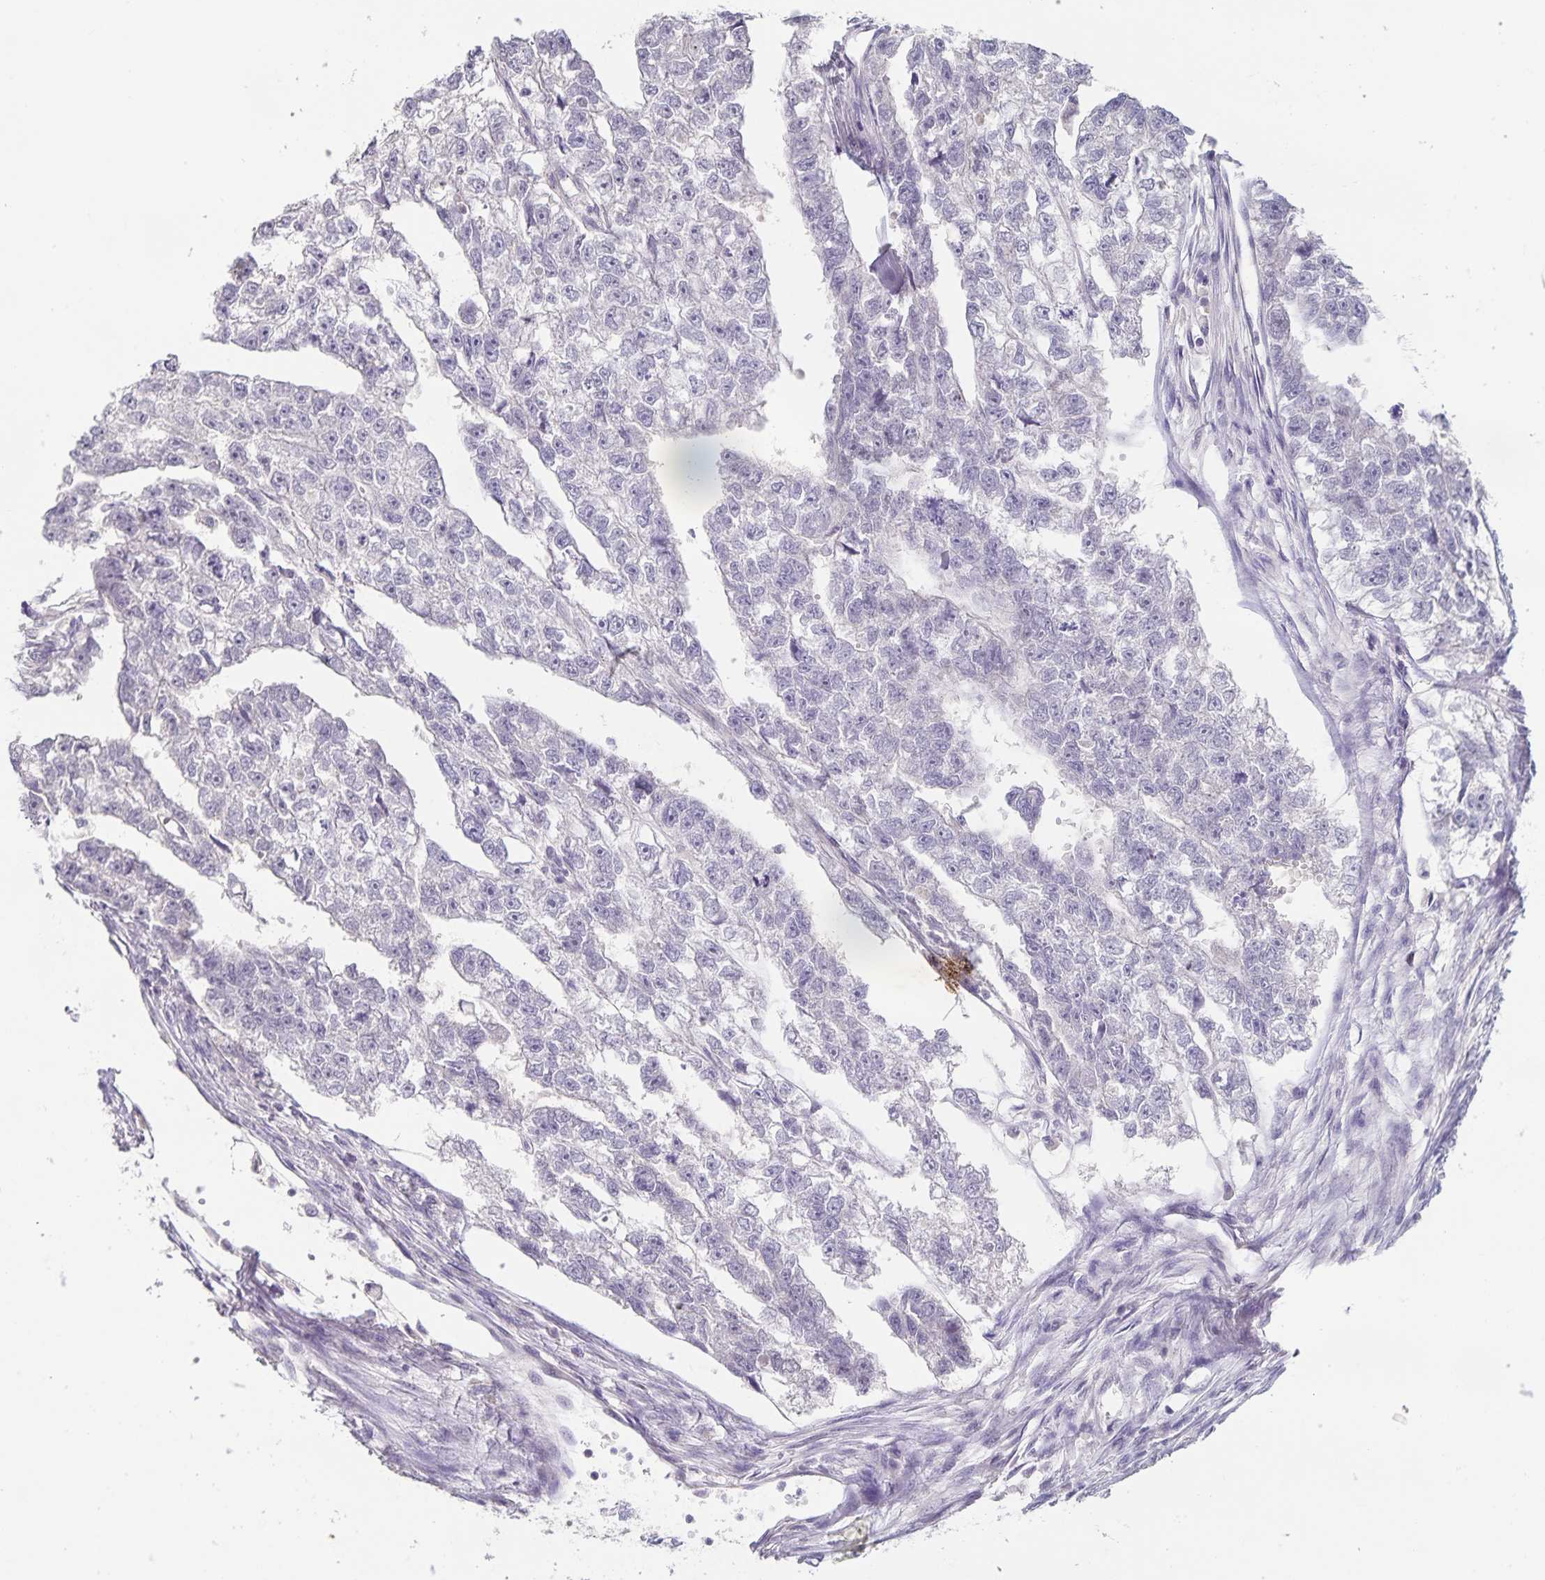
{"staining": {"intensity": "negative", "quantity": "none", "location": "none"}, "tissue": "testis cancer", "cell_type": "Tumor cells", "image_type": "cancer", "snomed": [{"axis": "morphology", "description": "Carcinoma, Embryonal, NOS"}, {"axis": "morphology", "description": "Teratoma, malignant, NOS"}, {"axis": "topography", "description": "Testis"}], "caption": "This is an IHC histopathology image of human testis embryonal carcinoma. There is no expression in tumor cells.", "gene": "INSL5", "patient": {"sex": "male", "age": 44}}